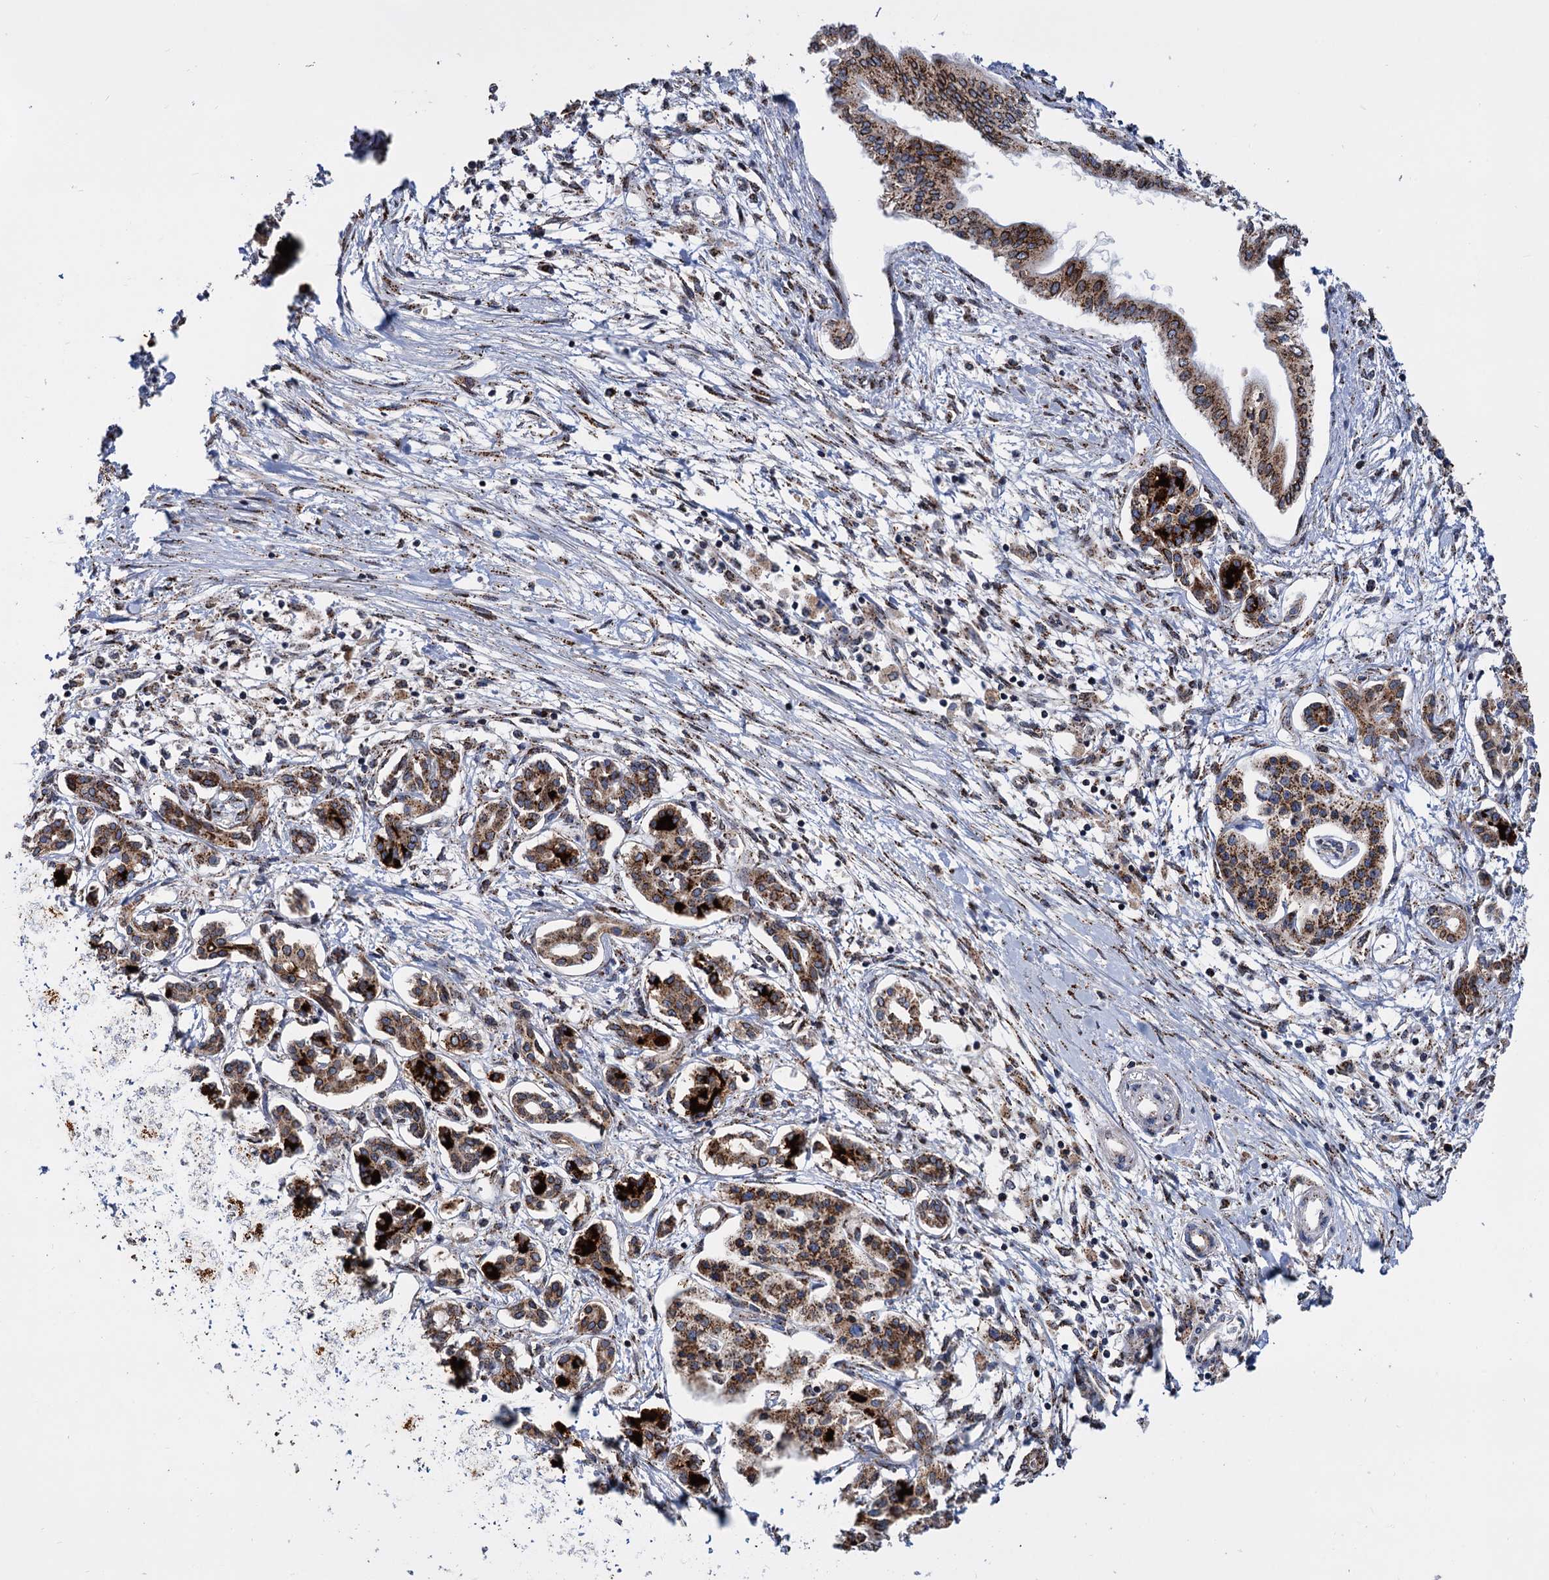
{"staining": {"intensity": "strong", "quantity": ">75%", "location": "cytoplasmic/membranous"}, "tissue": "pancreatic cancer", "cell_type": "Tumor cells", "image_type": "cancer", "snomed": [{"axis": "morphology", "description": "Adenocarcinoma, NOS"}, {"axis": "topography", "description": "Pancreas"}], "caption": "Pancreatic cancer stained with DAB IHC demonstrates high levels of strong cytoplasmic/membranous staining in approximately >75% of tumor cells. (IHC, brightfield microscopy, high magnification).", "gene": "SUPT20H", "patient": {"sex": "female", "age": 50}}